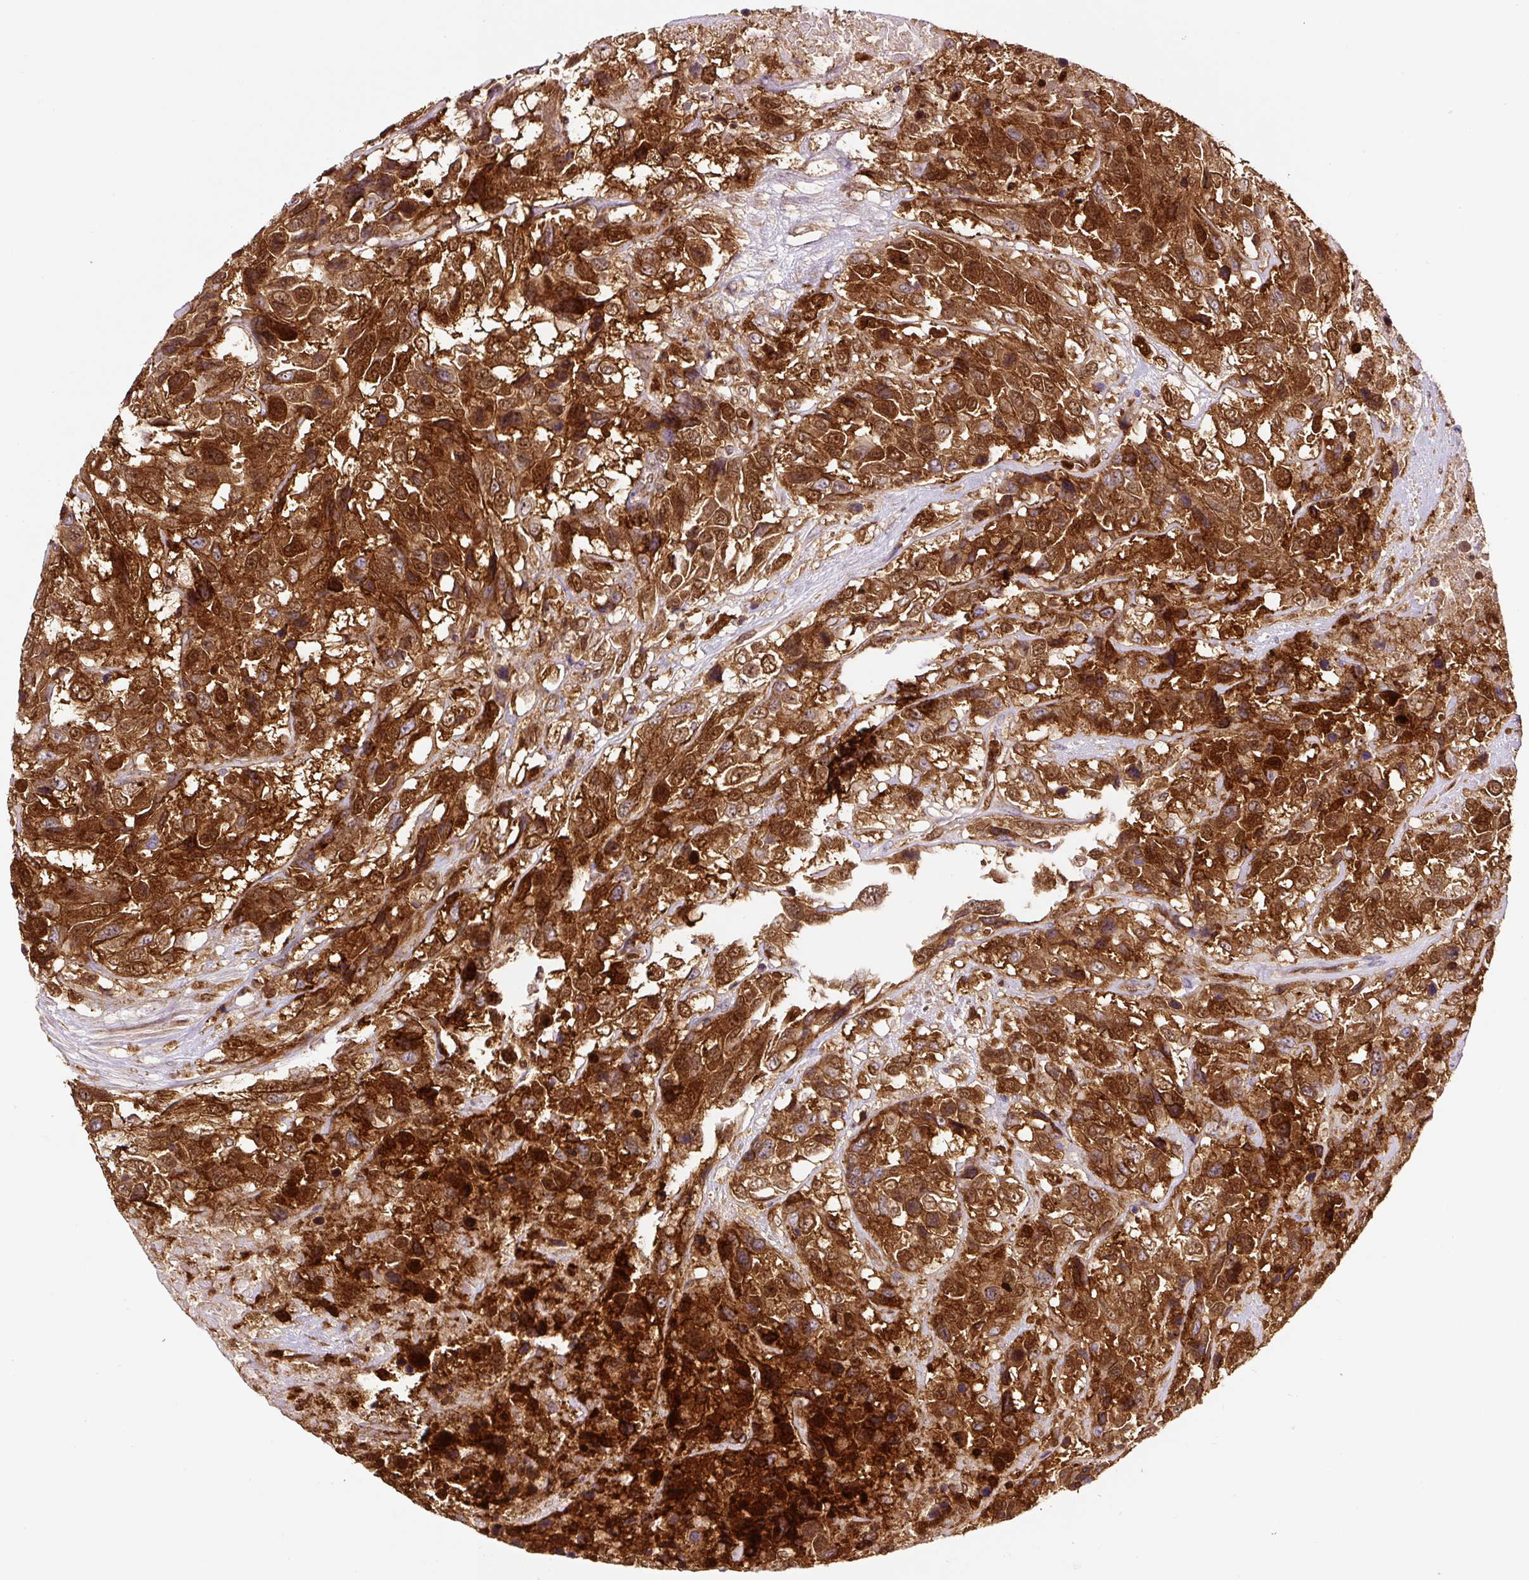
{"staining": {"intensity": "strong", "quantity": ">75%", "location": "cytoplasmic/membranous"}, "tissue": "urothelial cancer", "cell_type": "Tumor cells", "image_type": "cancer", "snomed": [{"axis": "morphology", "description": "Urothelial carcinoma, High grade"}, {"axis": "topography", "description": "Urinary bladder"}], "caption": "A high-resolution histopathology image shows immunohistochemistry (IHC) staining of high-grade urothelial carcinoma, which displays strong cytoplasmic/membranous staining in about >75% of tumor cells.", "gene": "ANXA1", "patient": {"sex": "female", "age": 70}}